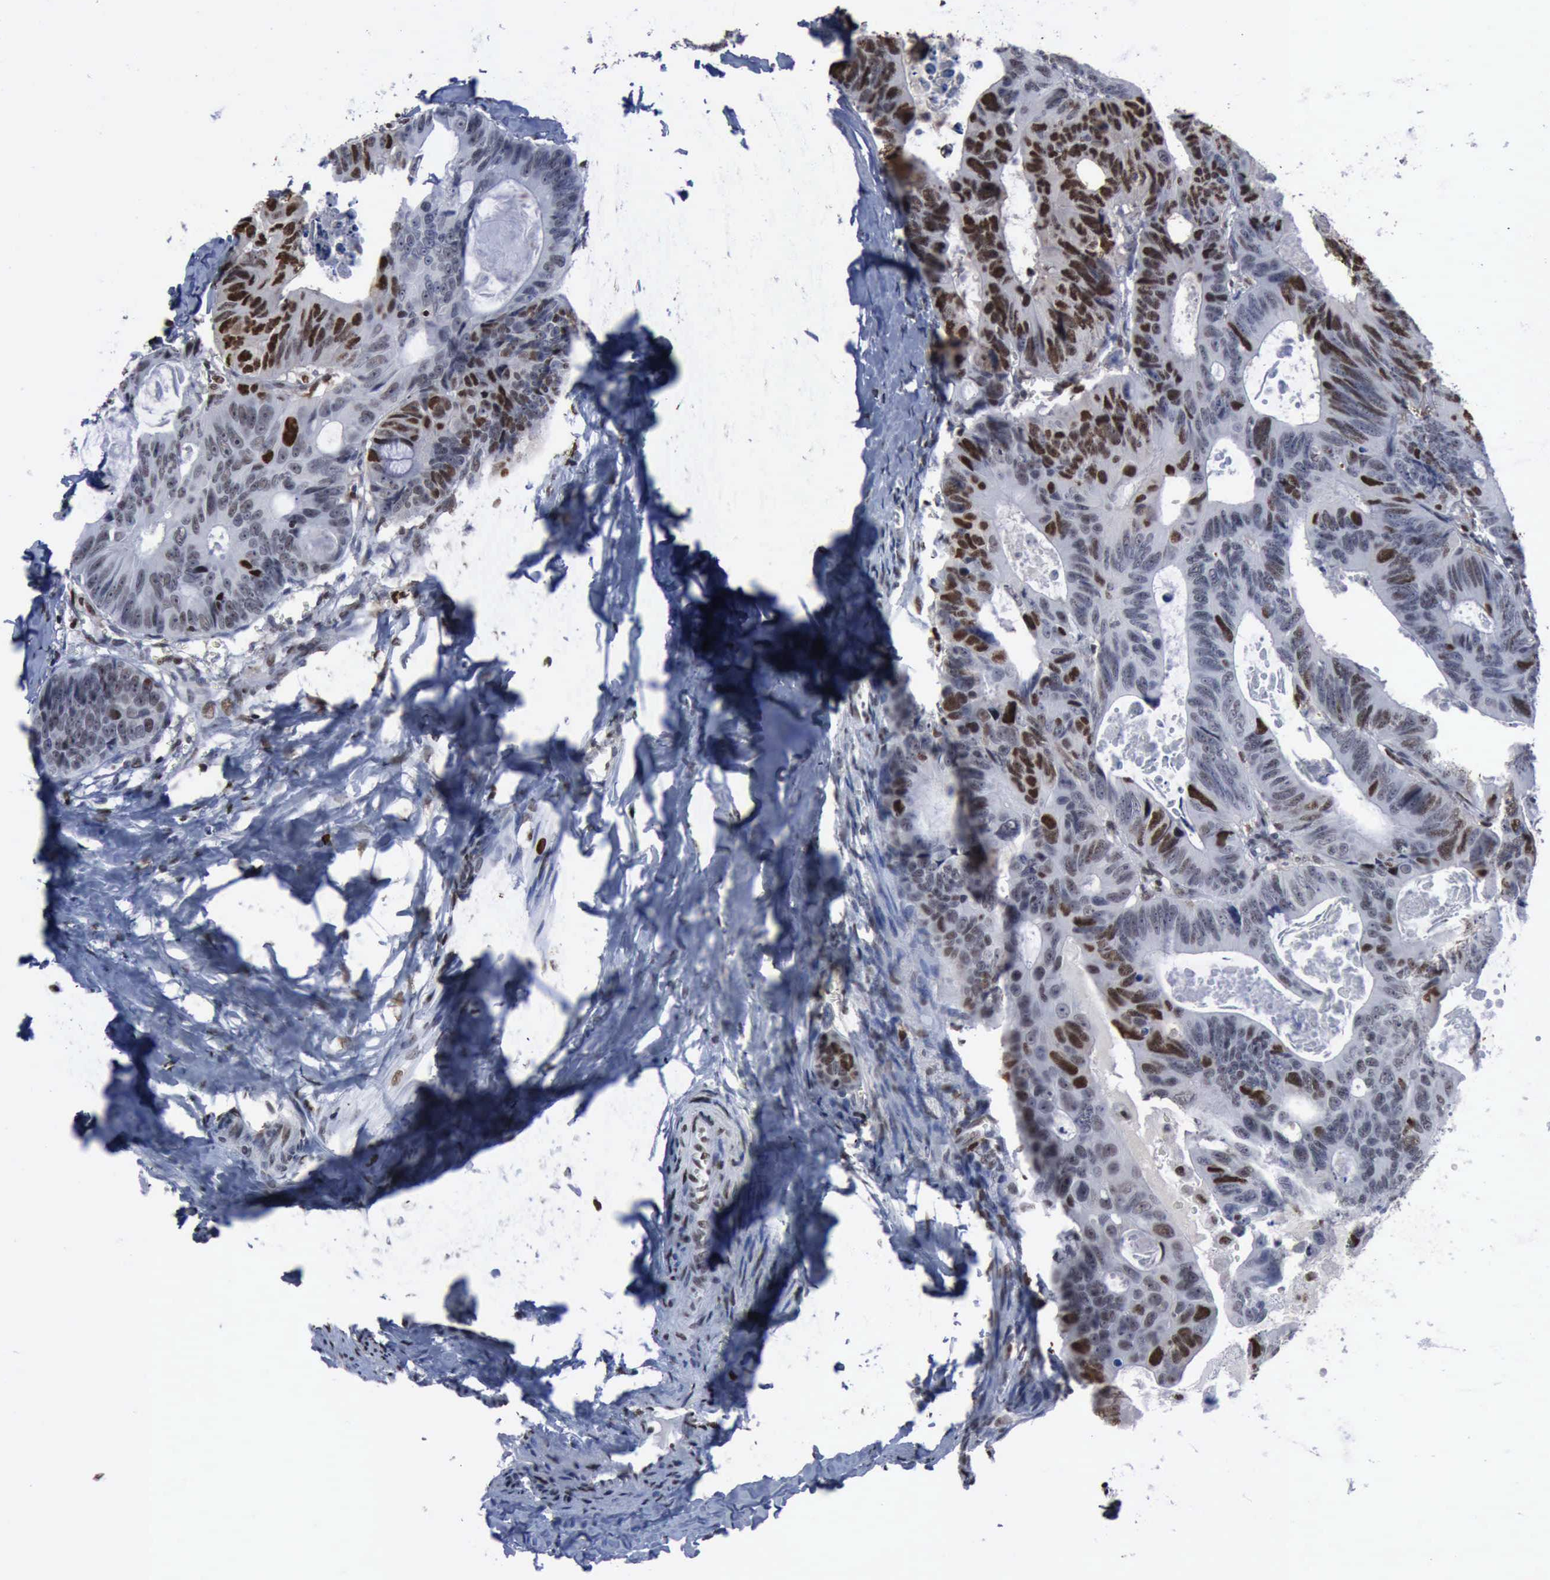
{"staining": {"intensity": "moderate", "quantity": "25%-75%", "location": "nuclear"}, "tissue": "colorectal cancer", "cell_type": "Tumor cells", "image_type": "cancer", "snomed": [{"axis": "morphology", "description": "Adenocarcinoma, NOS"}, {"axis": "topography", "description": "Colon"}], "caption": "Colorectal adenocarcinoma stained with DAB immunohistochemistry exhibits medium levels of moderate nuclear positivity in approximately 25%-75% of tumor cells. The staining was performed using DAB, with brown indicating positive protein expression. Nuclei are stained blue with hematoxylin.", "gene": "PCNA", "patient": {"sex": "female", "age": 55}}